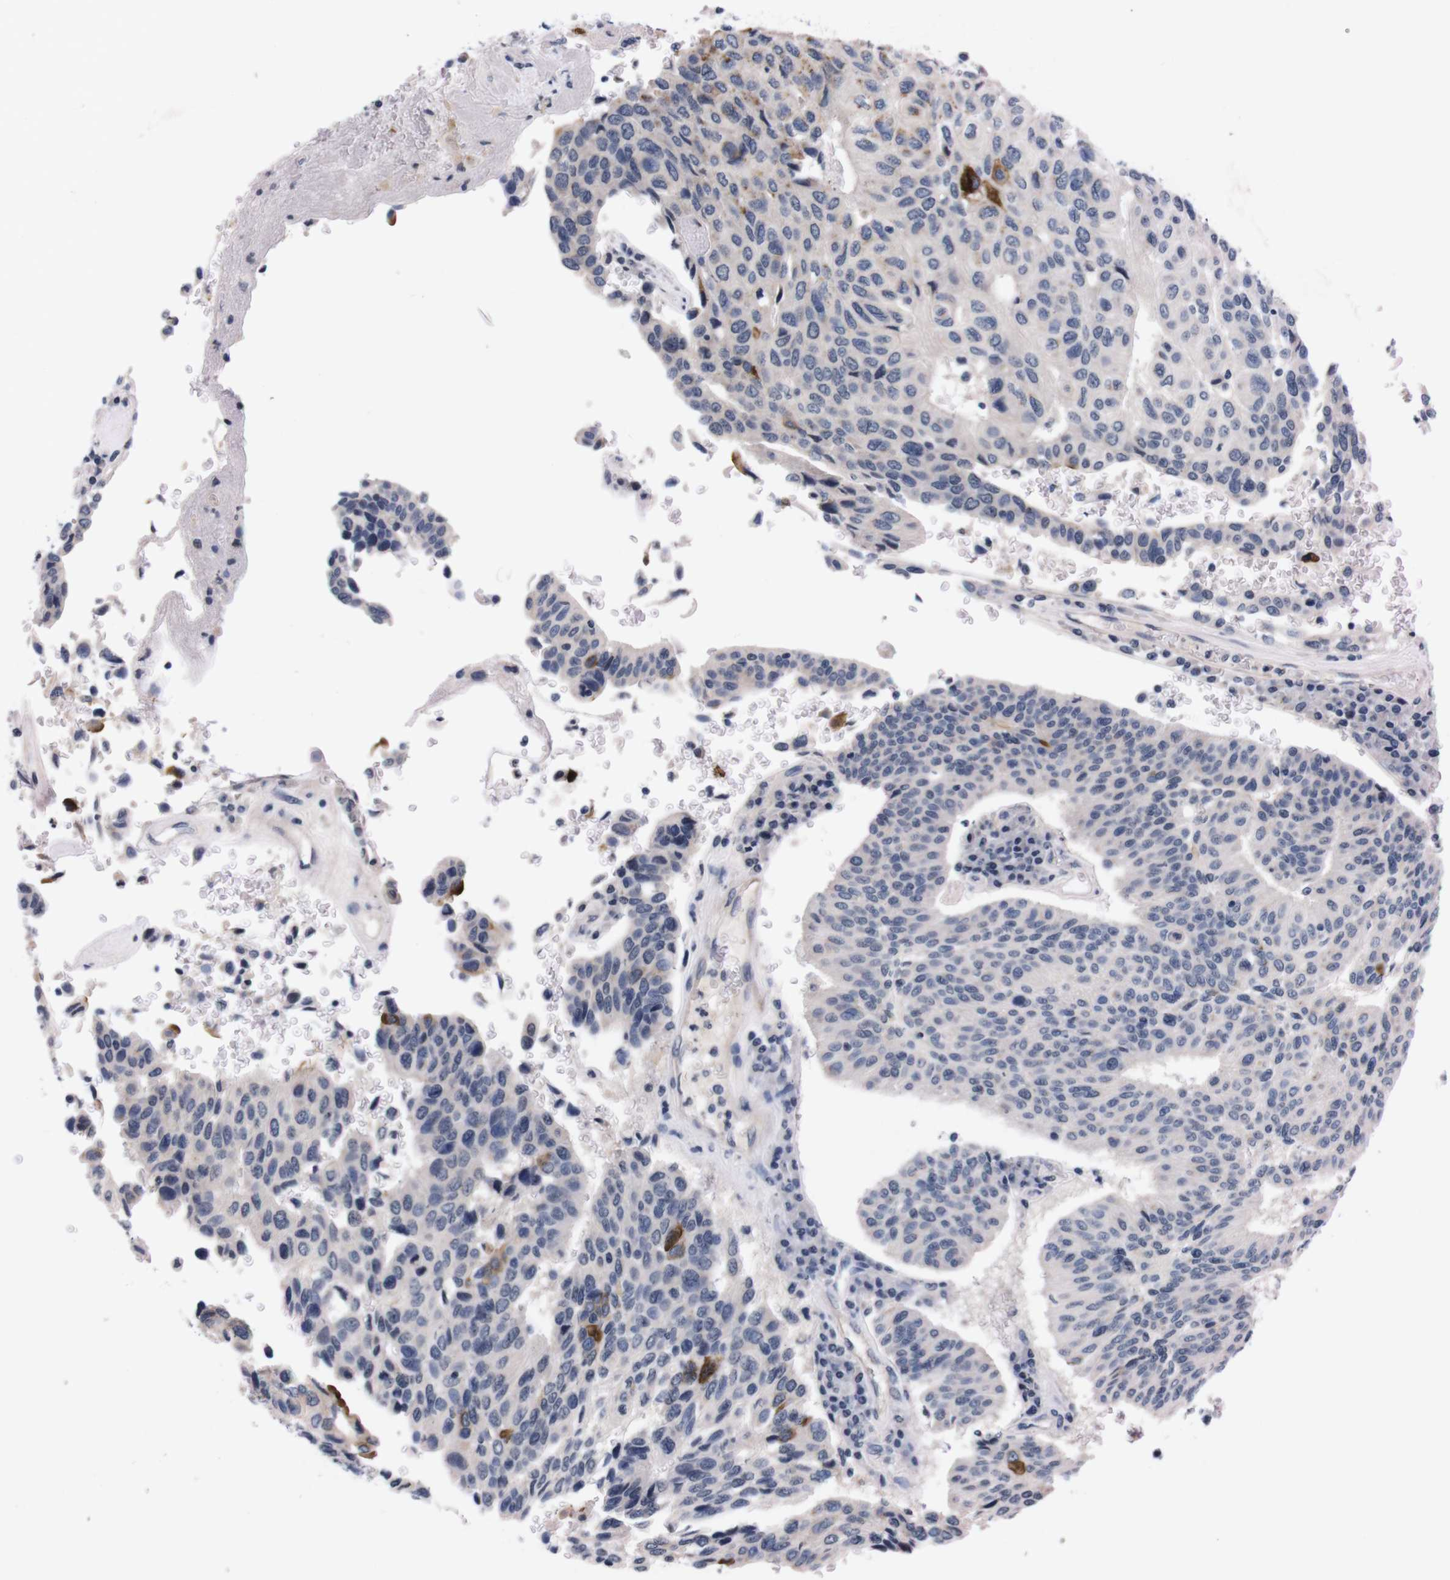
{"staining": {"intensity": "negative", "quantity": "none", "location": "none"}, "tissue": "urothelial cancer", "cell_type": "Tumor cells", "image_type": "cancer", "snomed": [{"axis": "morphology", "description": "Urothelial carcinoma, High grade"}, {"axis": "topography", "description": "Urinary bladder"}], "caption": "IHC of urothelial carcinoma (high-grade) demonstrates no positivity in tumor cells.", "gene": "TNFRSF21", "patient": {"sex": "male", "age": 66}}